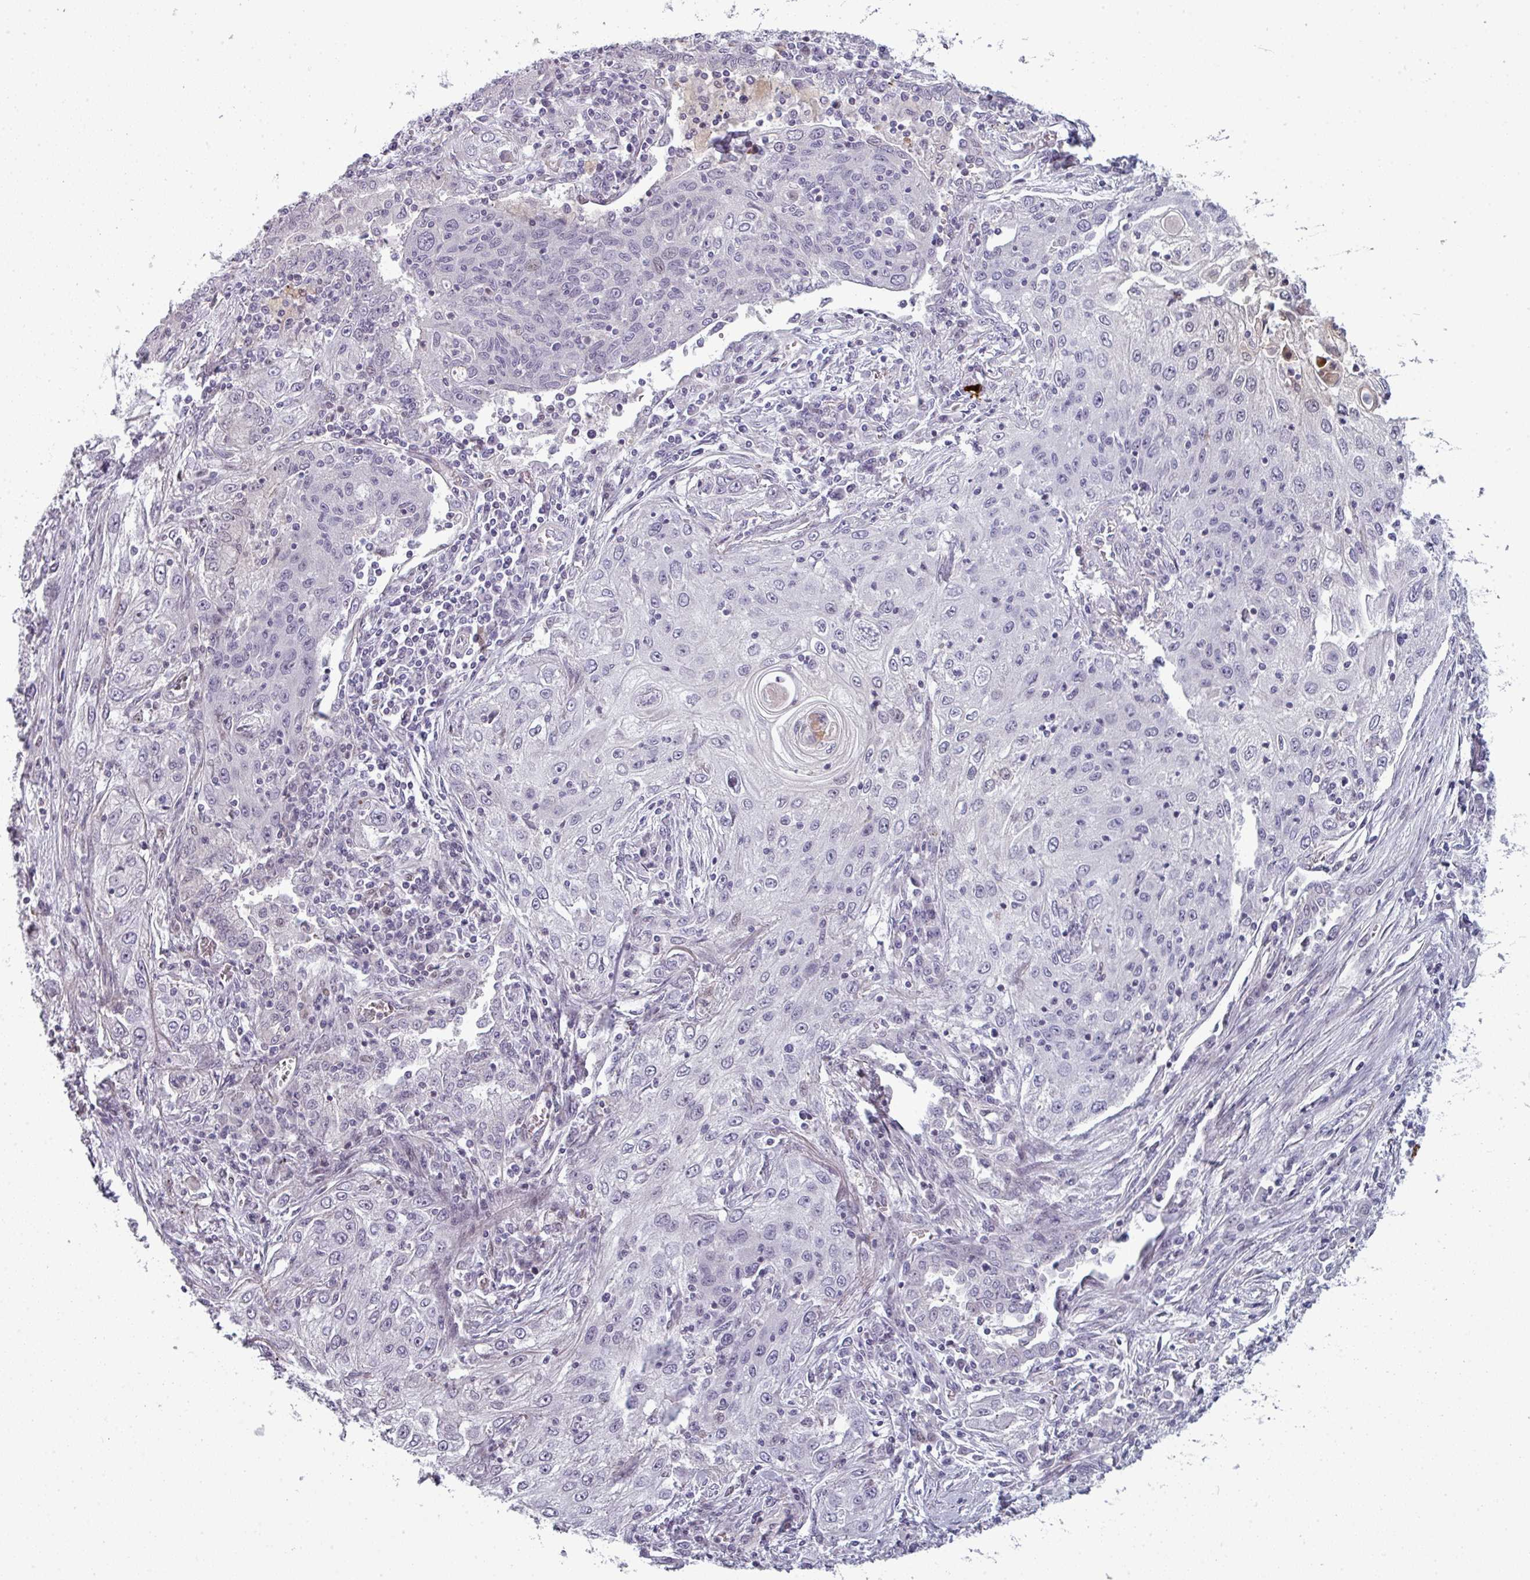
{"staining": {"intensity": "negative", "quantity": "none", "location": "none"}, "tissue": "lung cancer", "cell_type": "Tumor cells", "image_type": "cancer", "snomed": [{"axis": "morphology", "description": "Squamous cell carcinoma, NOS"}, {"axis": "topography", "description": "Lung"}], "caption": "High magnification brightfield microscopy of lung cancer stained with DAB (3,3'-diaminobenzidine) (brown) and counterstained with hematoxylin (blue): tumor cells show no significant staining.", "gene": "PRAMEF12", "patient": {"sex": "female", "age": 69}}